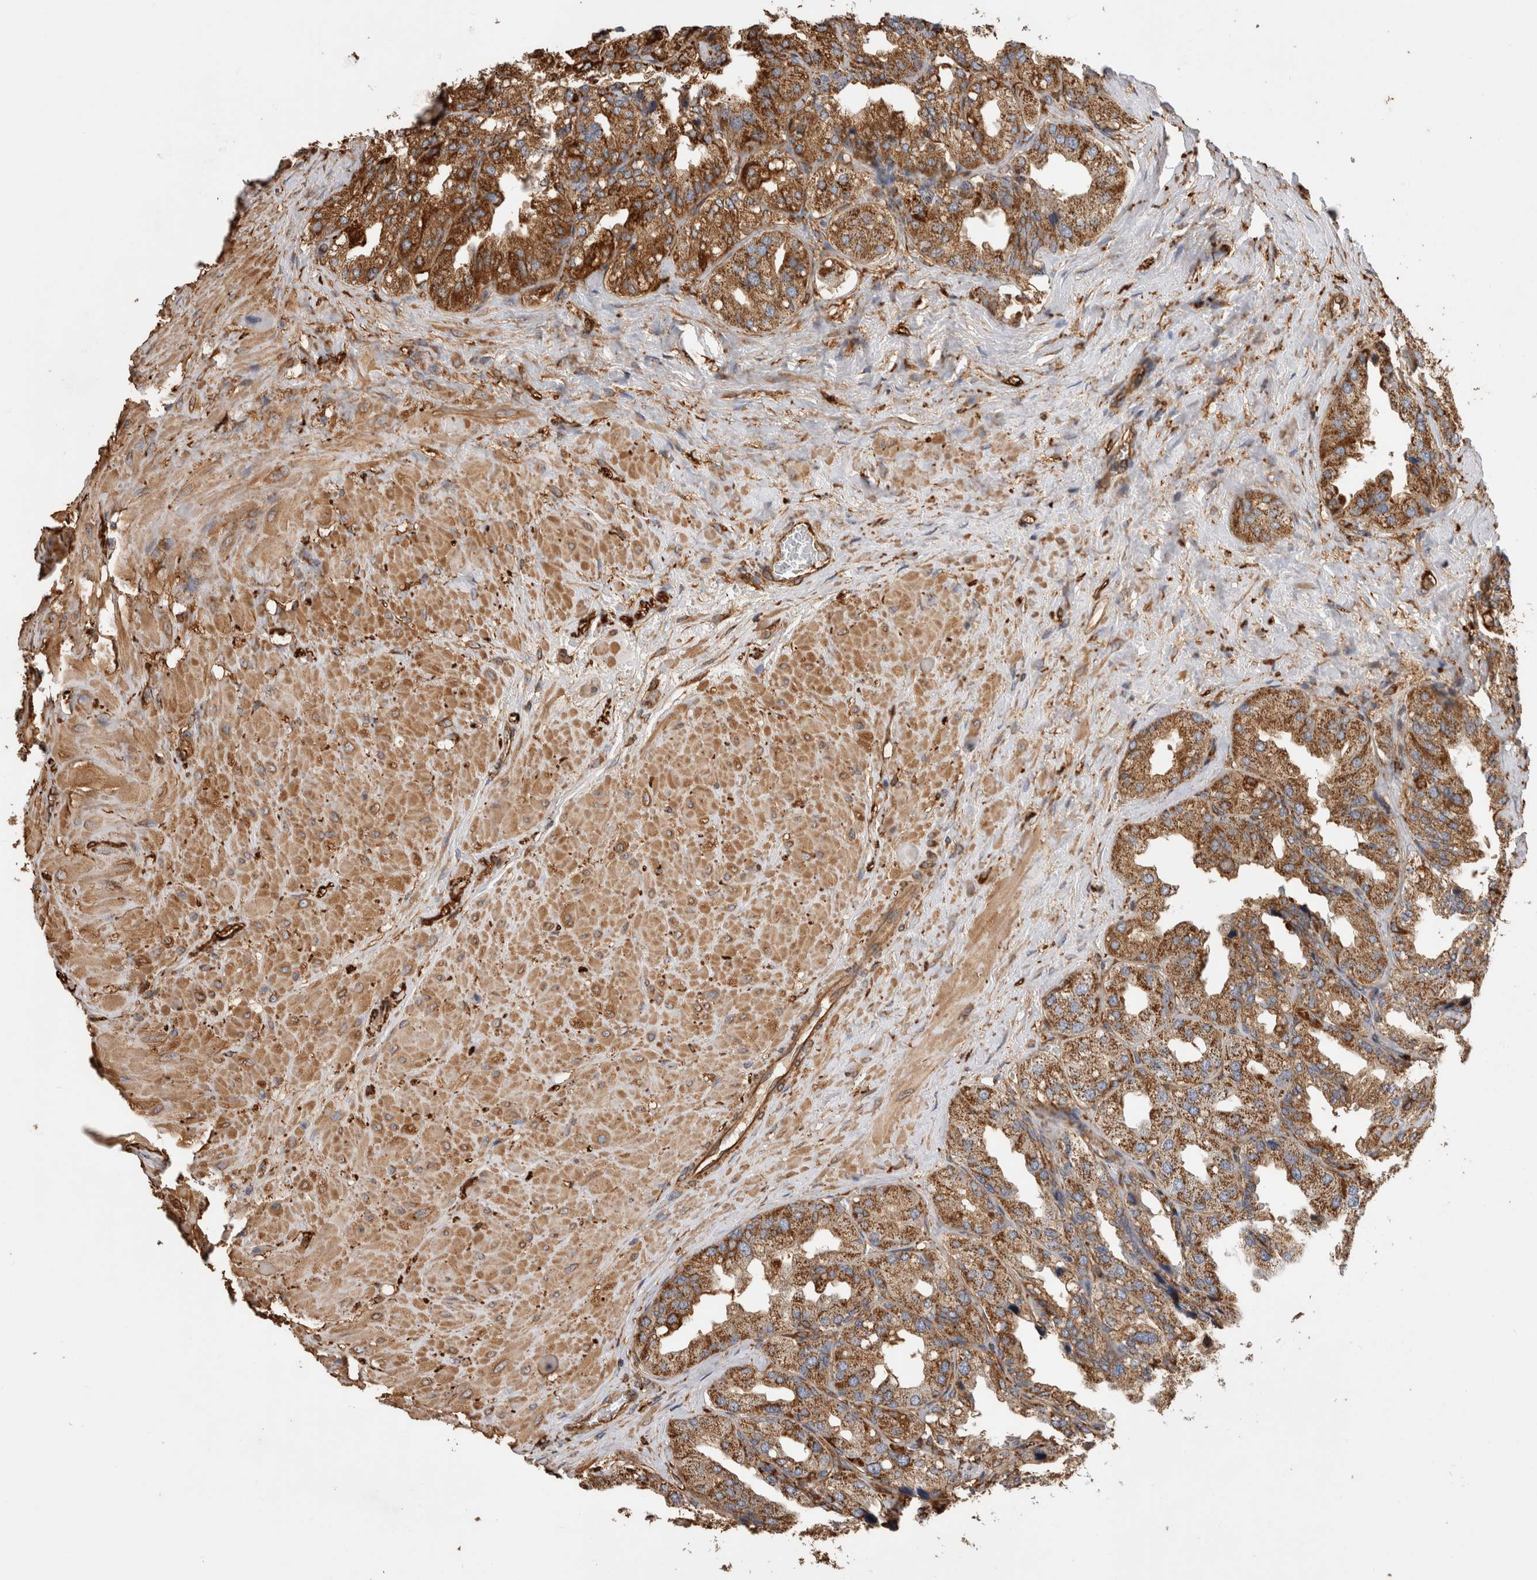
{"staining": {"intensity": "moderate", "quantity": ">75%", "location": "cytoplasmic/membranous"}, "tissue": "seminal vesicle", "cell_type": "Glandular cells", "image_type": "normal", "snomed": [{"axis": "morphology", "description": "Normal tissue, NOS"}, {"axis": "topography", "description": "Prostate"}, {"axis": "topography", "description": "Seminal veicle"}], "caption": "Glandular cells reveal medium levels of moderate cytoplasmic/membranous staining in about >75% of cells in benign seminal vesicle. Nuclei are stained in blue.", "gene": "ZNF397", "patient": {"sex": "male", "age": 51}}